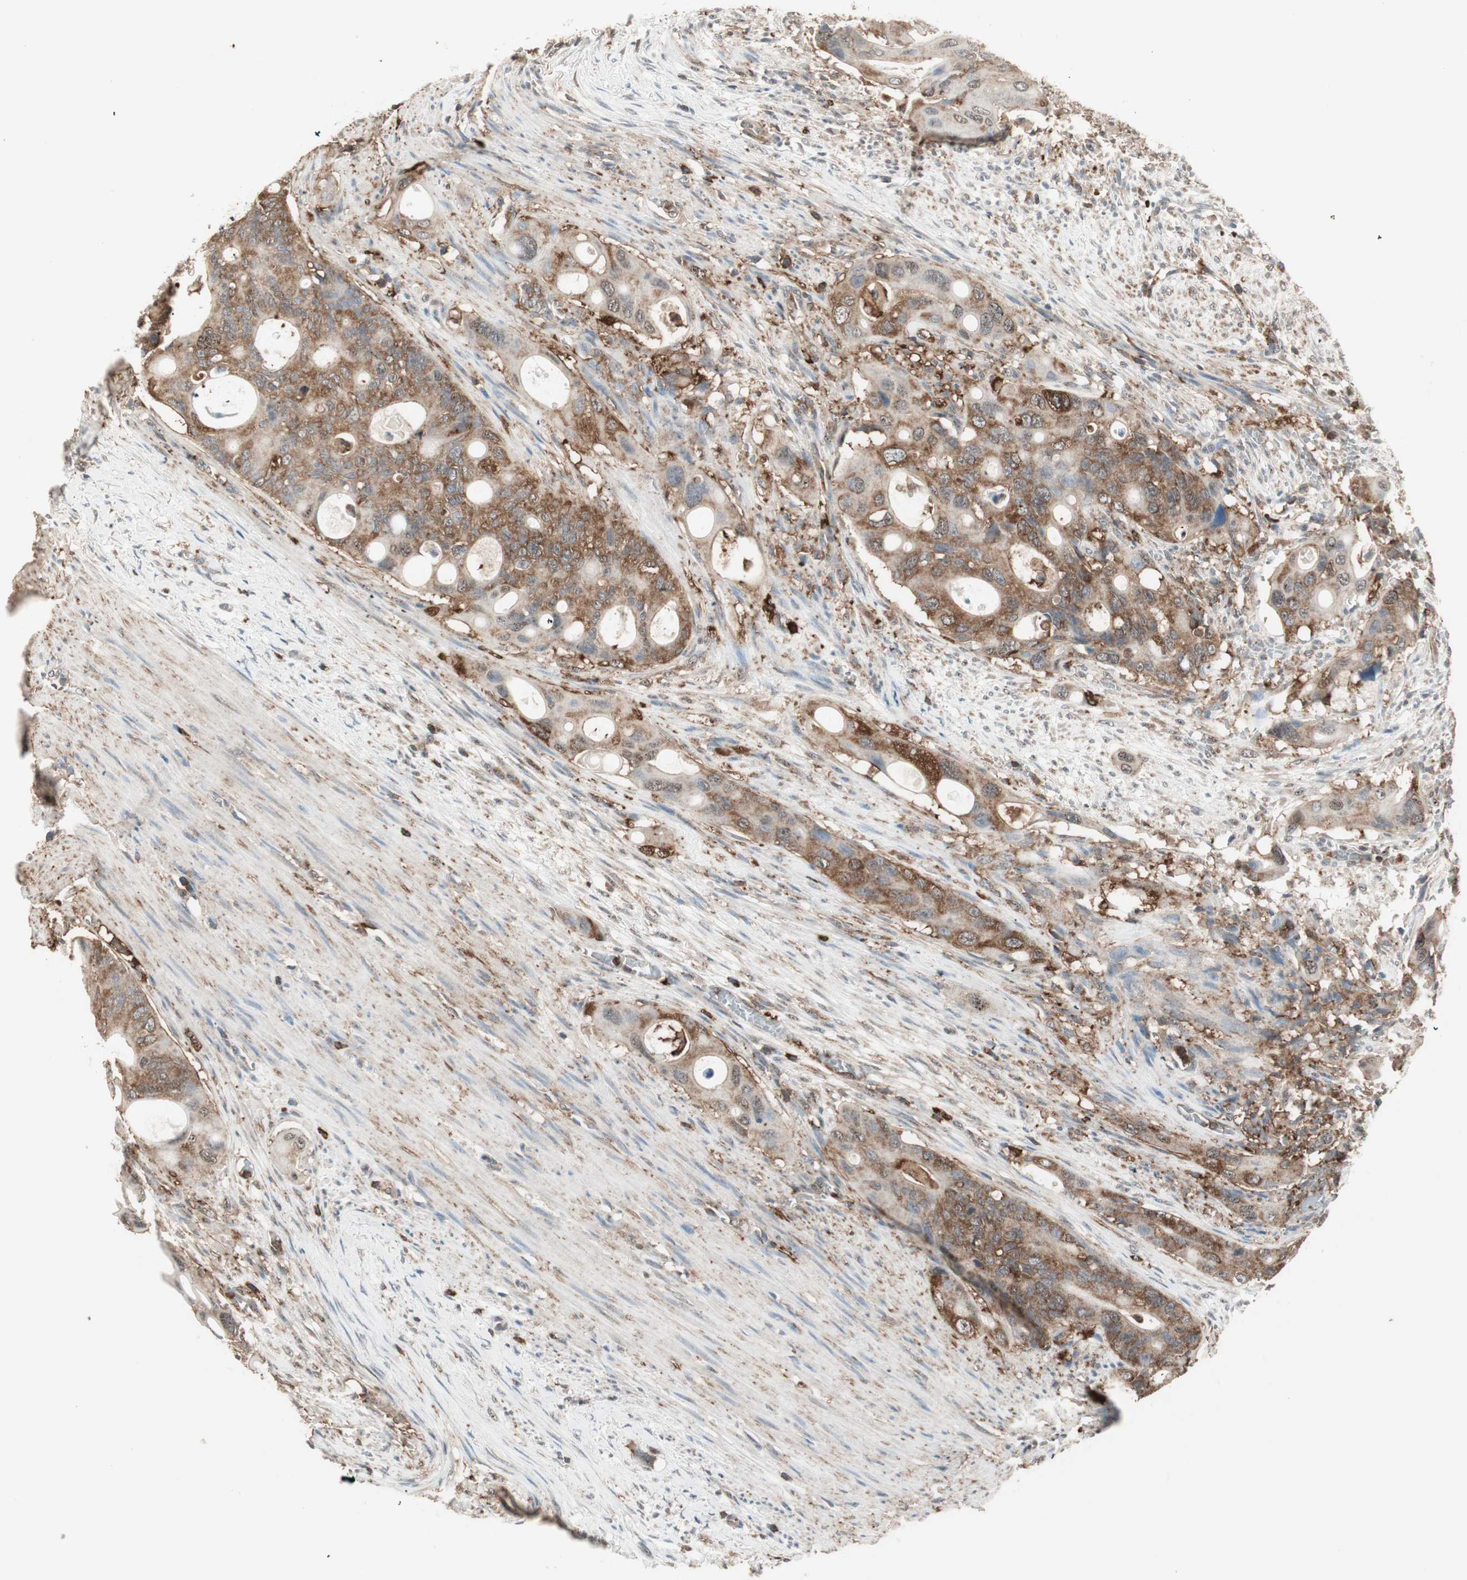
{"staining": {"intensity": "moderate", "quantity": ">75%", "location": "cytoplasmic/membranous"}, "tissue": "colorectal cancer", "cell_type": "Tumor cells", "image_type": "cancer", "snomed": [{"axis": "morphology", "description": "Adenocarcinoma, NOS"}, {"axis": "topography", "description": "Colon"}], "caption": "Immunohistochemical staining of human colorectal cancer (adenocarcinoma) displays medium levels of moderate cytoplasmic/membranous positivity in approximately >75% of tumor cells.", "gene": "MMP3", "patient": {"sex": "female", "age": 57}}